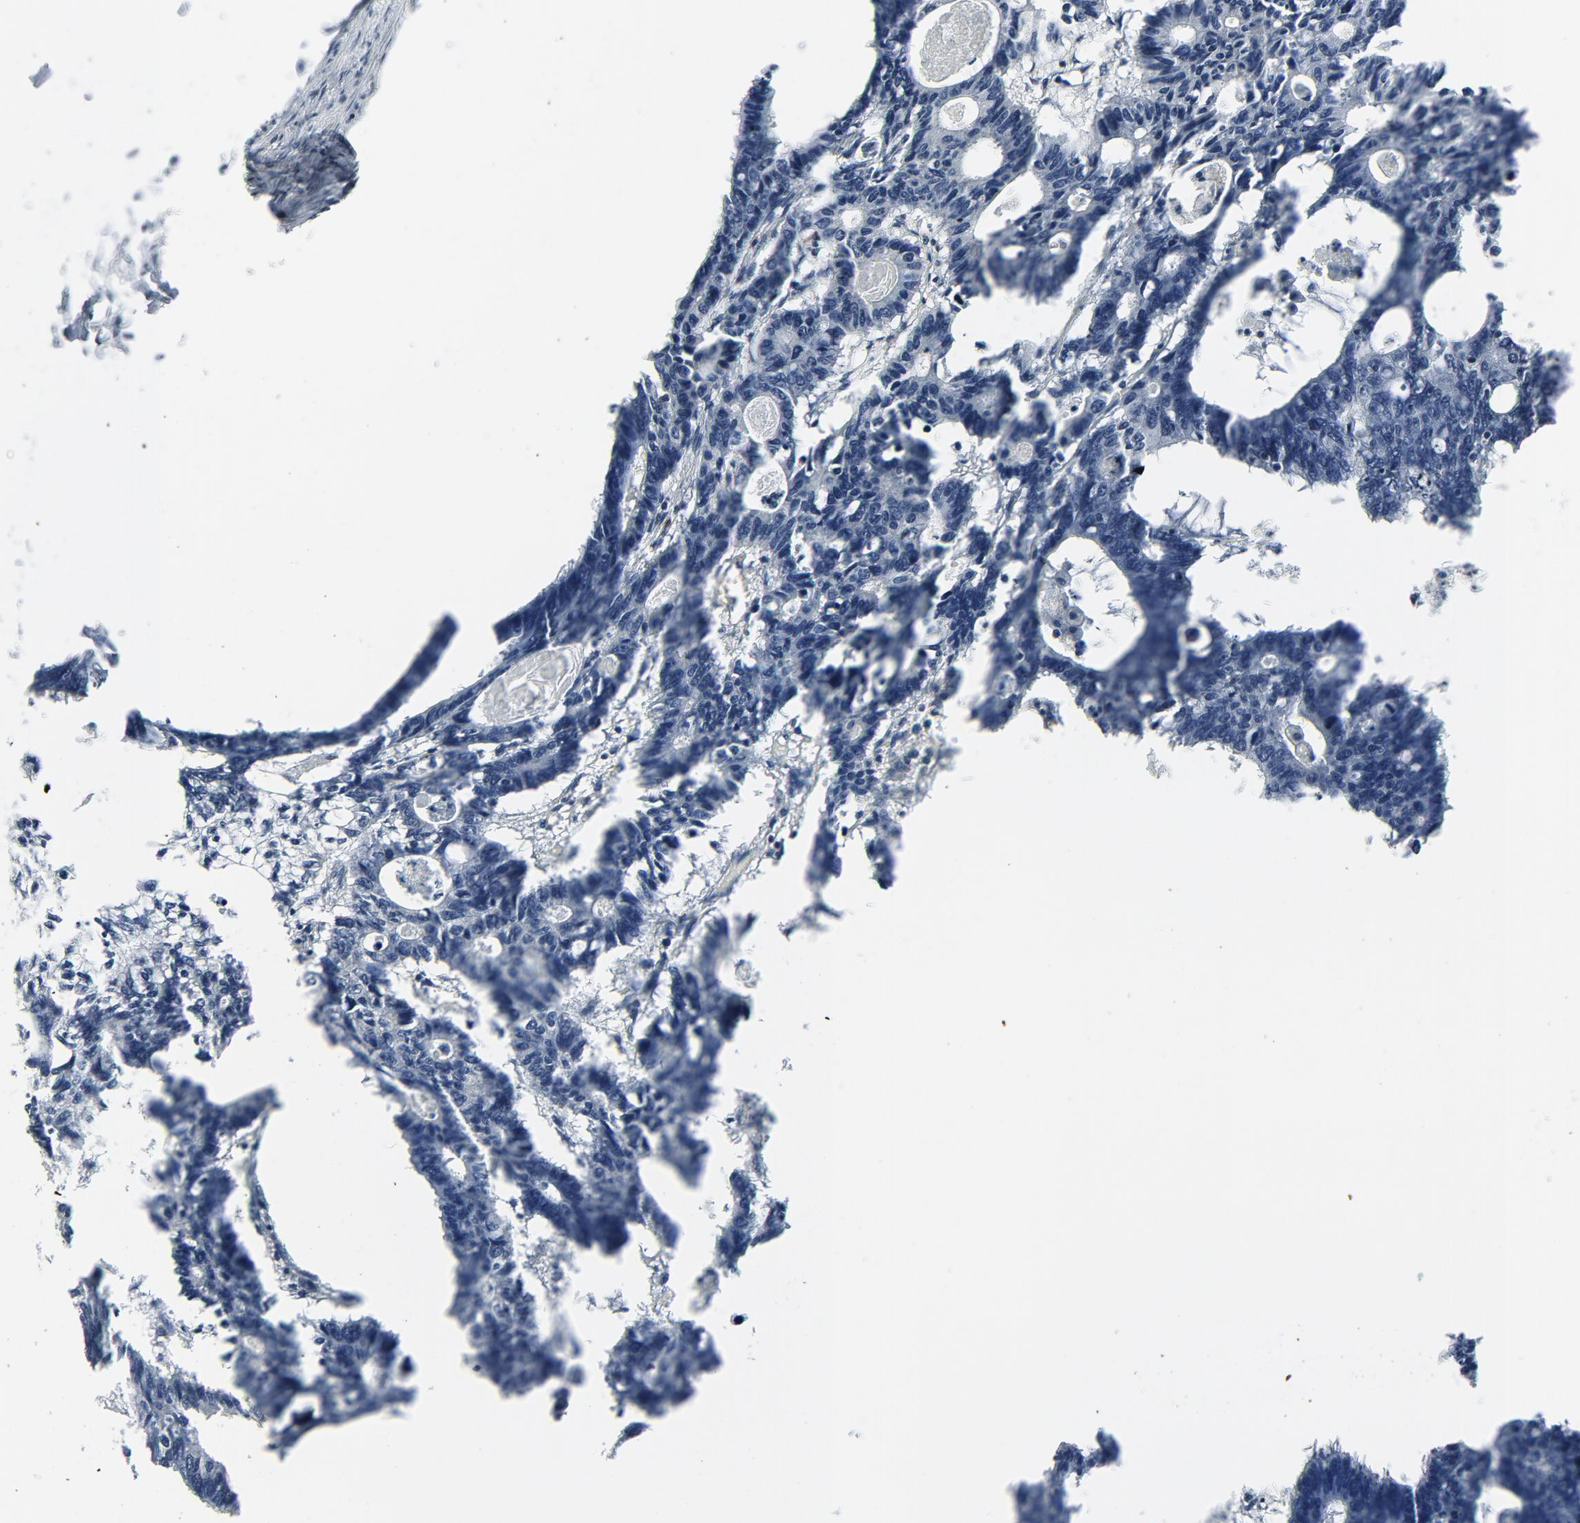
{"staining": {"intensity": "negative", "quantity": "none", "location": "none"}, "tissue": "colorectal cancer", "cell_type": "Tumor cells", "image_type": "cancer", "snomed": [{"axis": "morphology", "description": "Adenocarcinoma, NOS"}, {"axis": "topography", "description": "Colon"}], "caption": "A micrograph of human colorectal cancer (adenocarcinoma) is negative for staining in tumor cells. (Stains: DAB immunohistochemistry with hematoxylin counter stain, Microscopy: brightfield microscopy at high magnification).", "gene": "STAT5A", "patient": {"sex": "female", "age": 55}}